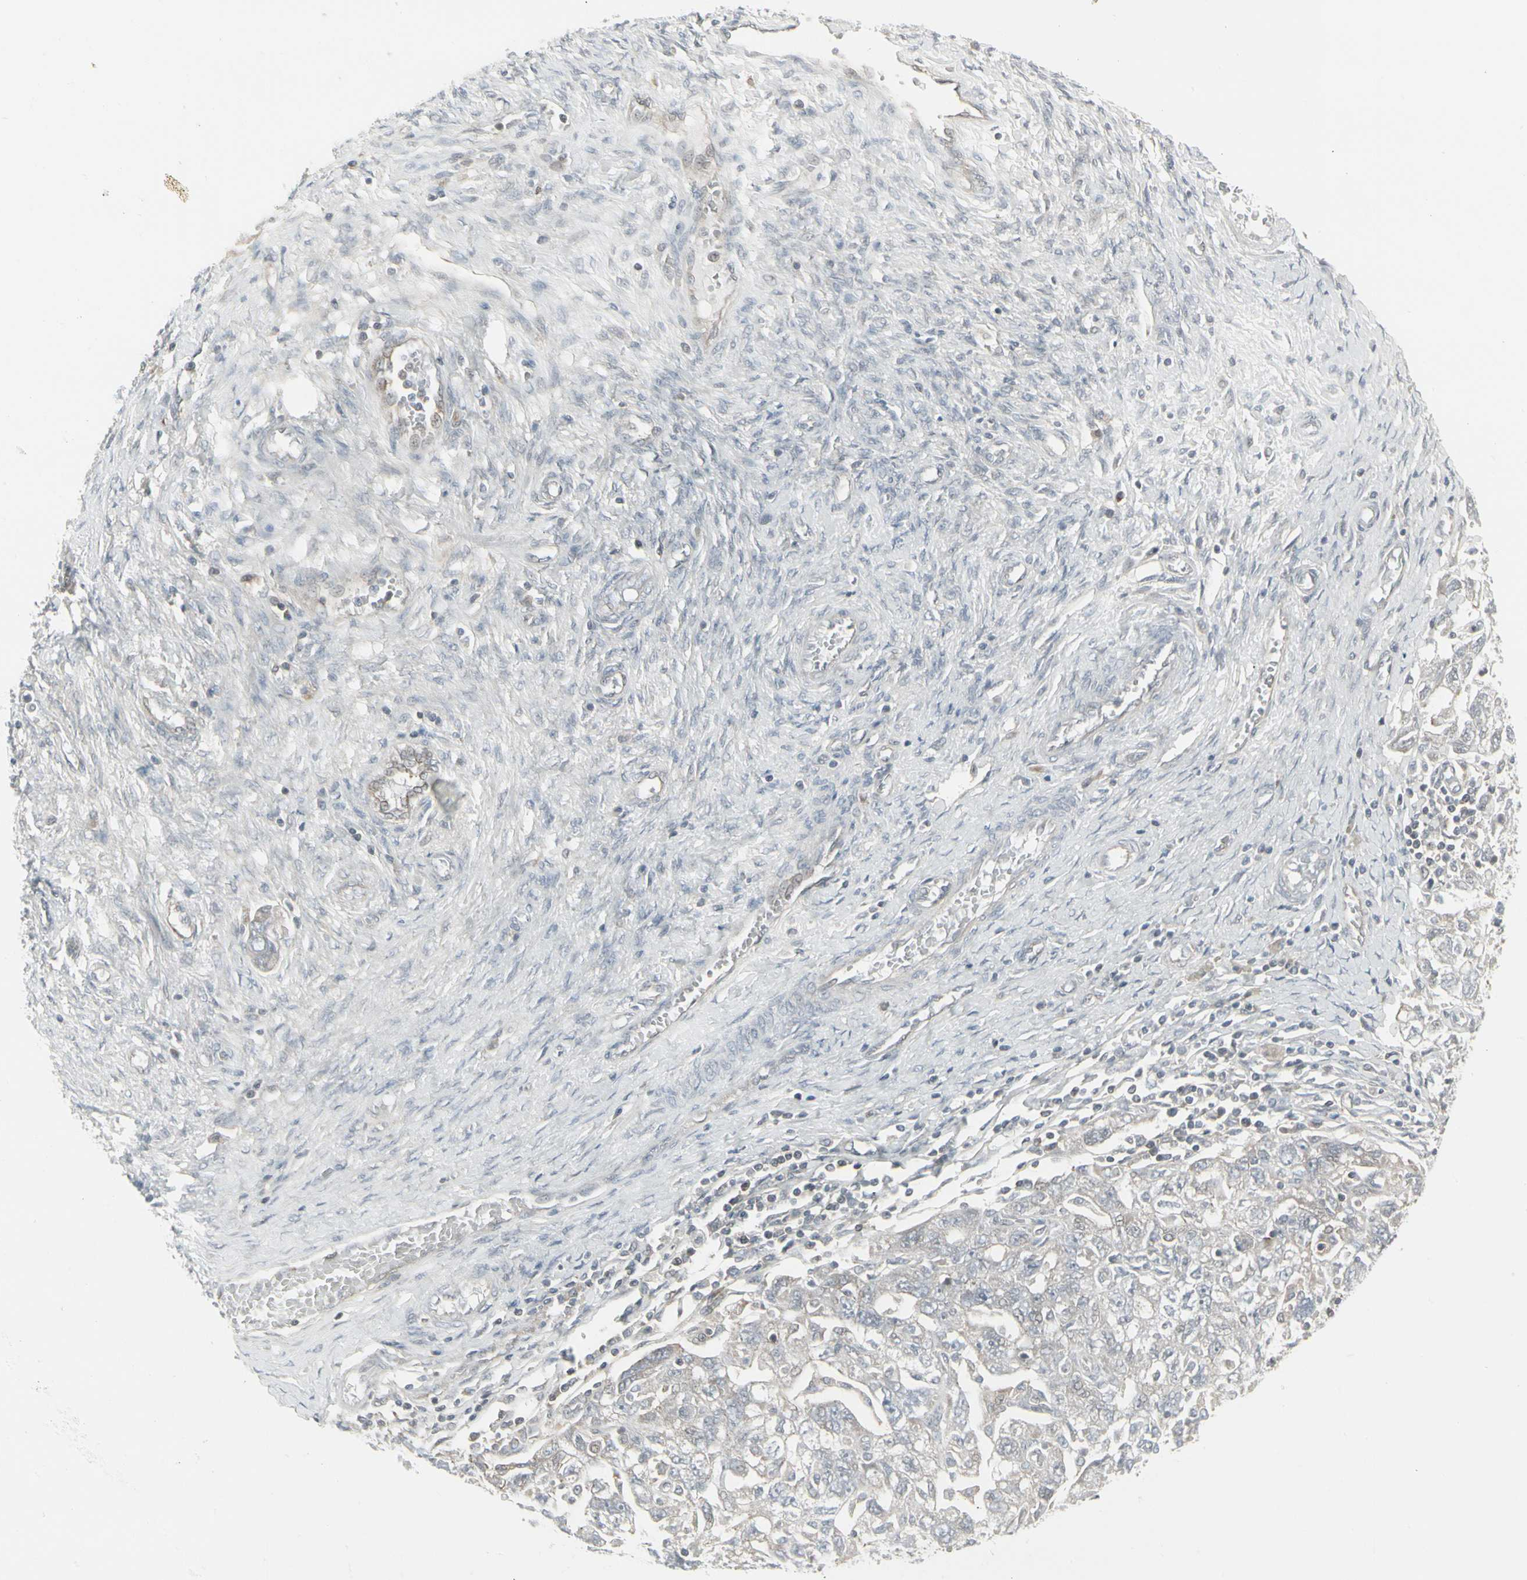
{"staining": {"intensity": "weak", "quantity": "25%-75%", "location": "cytoplasmic/membranous"}, "tissue": "ovarian cancer", "cell_type": "Tumor cells", "image_type": "cancer", "snomed": [{"axis": "morphology", "description": "Carcinoma, NOS"}, {"axis": "morphology", "description": "Cystadenocarcinoma, serous, NOS"}, {"axis": "topography", "description": "Ovary"}], "caption": "Tumor cells reveal low levels of weak cytoplasmic/membranous positivity in approximately 25%-75% of cells in ovarian cancer (serous cystadenocarcinoma).", "gene": "EPS15", "patient": {"sex": "female", "age": 69}}